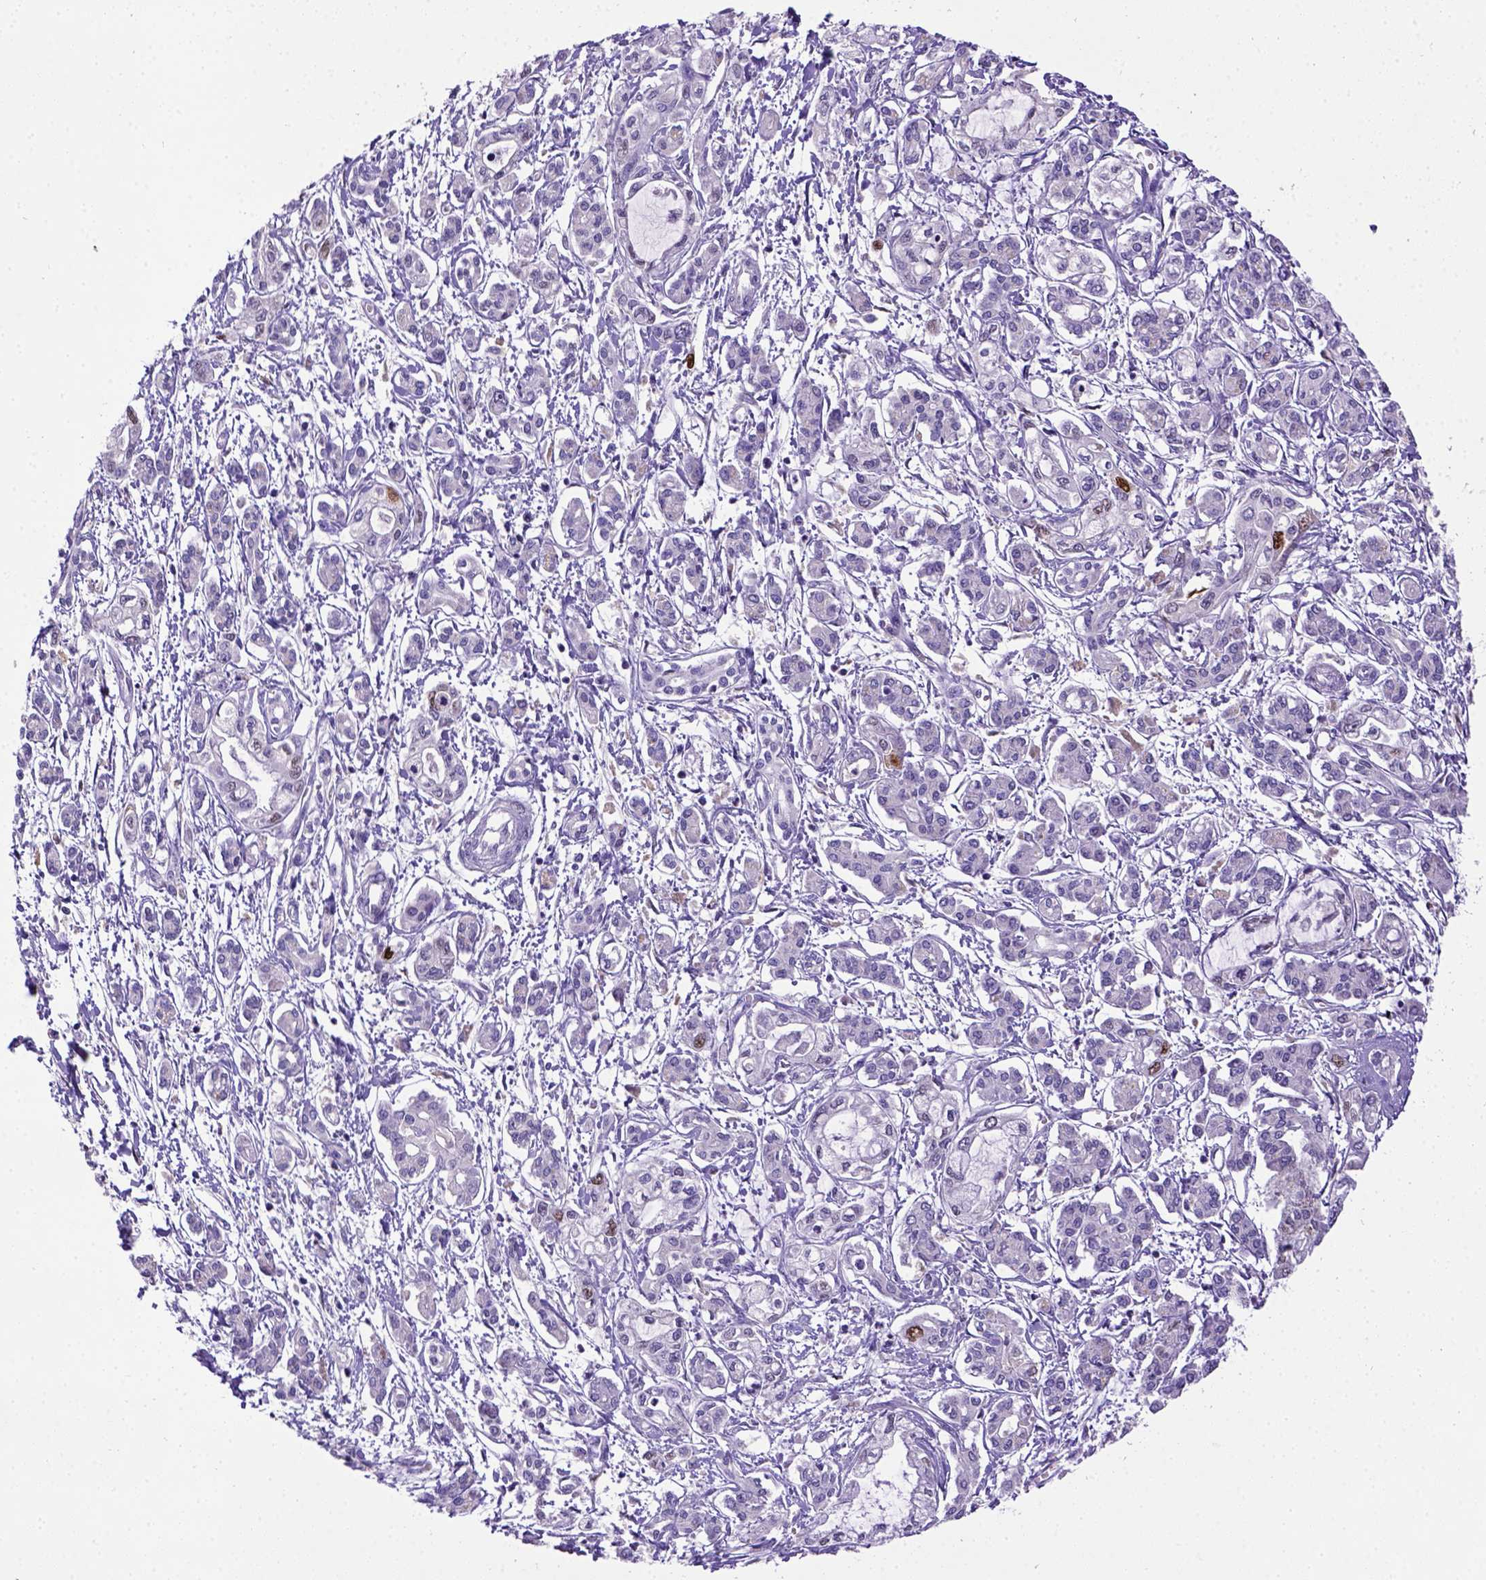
{"staining": {"intensity": "negative", "quantity": "none", "location": "none"}, "tissue": "pancreatic cancer", "cell_type": "Tumor cells", "image_type": "cancer", "snomed": [{"axis": "morphology", "description": "Adenocarcinoma, NOS"}, {"axis": "topography", "description": "Pancreas"}], "caption": "IHC histopathology image of neoplastic tissue: pancreatic cancer stained with DAB demonstrates no significant protein expression in tumor cells. Brightfield microscopy of IHC stained with DAB (3,3'-diaminobenzidine) (brown) and hematoxylin (blue), captured at high magnification.", "gene": "CDKN1A", "patient": {"sex": "male", "age": 54}}